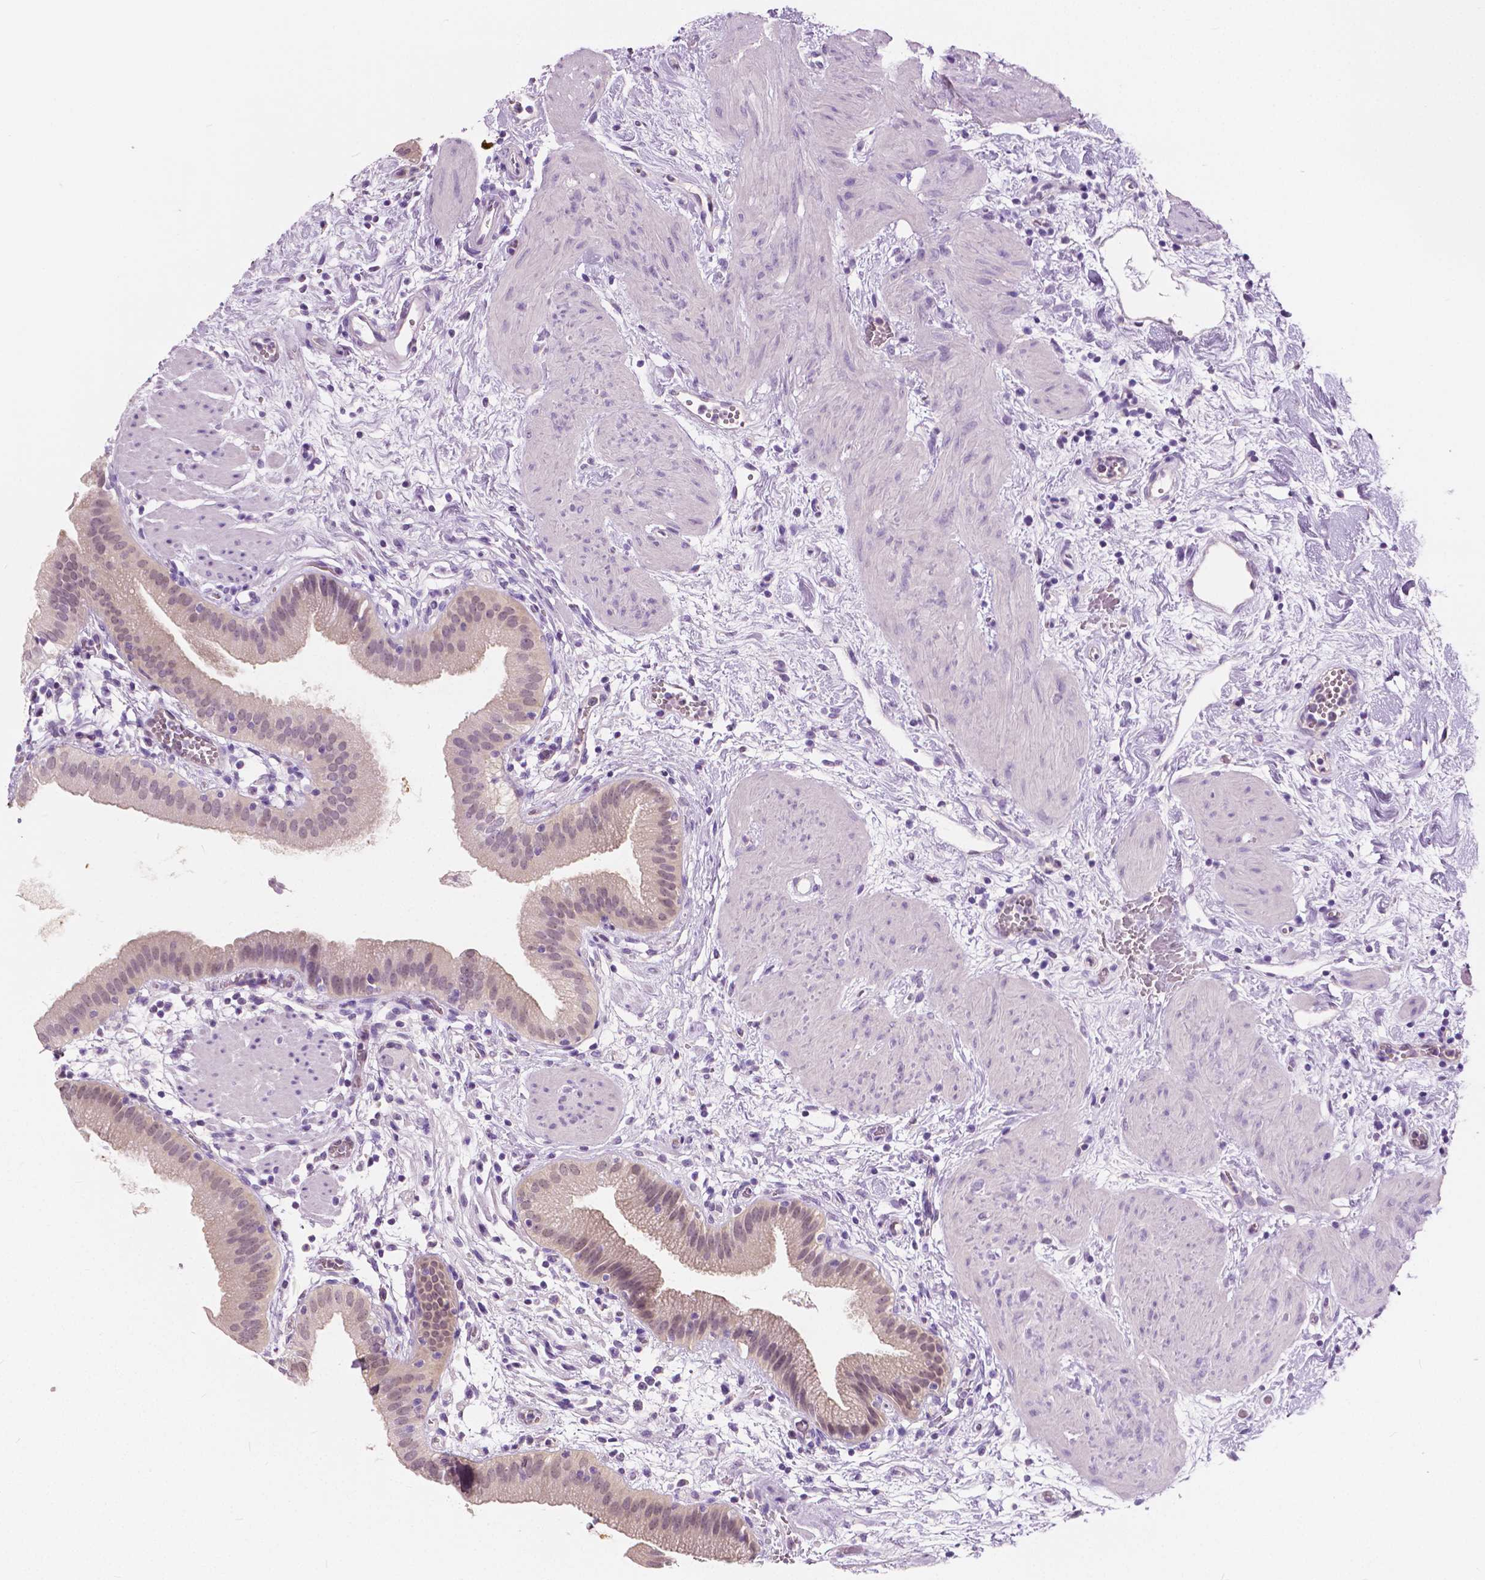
{"staining": {"intensity": "weak", "quantity": "<25%", "location": "cytoplasmic/membranous,nuclear"}, "tissue": "gallbladder", "cell_type": "Glandular cells", "image_type": "normal", "snomed": [{"axis": "morphology", "description": "Normal tissue, NOS"}, {"axis": "topography", "description": "Gallbladder"}], "caption": "Glandular cells are negative for protein expression in normal human gallbladder. (DAB immunohistochemistry visualized using brightfield microscopy, high magnification).", "gene": "TKFC", "patient": {"sex": "female", "age": 65}}